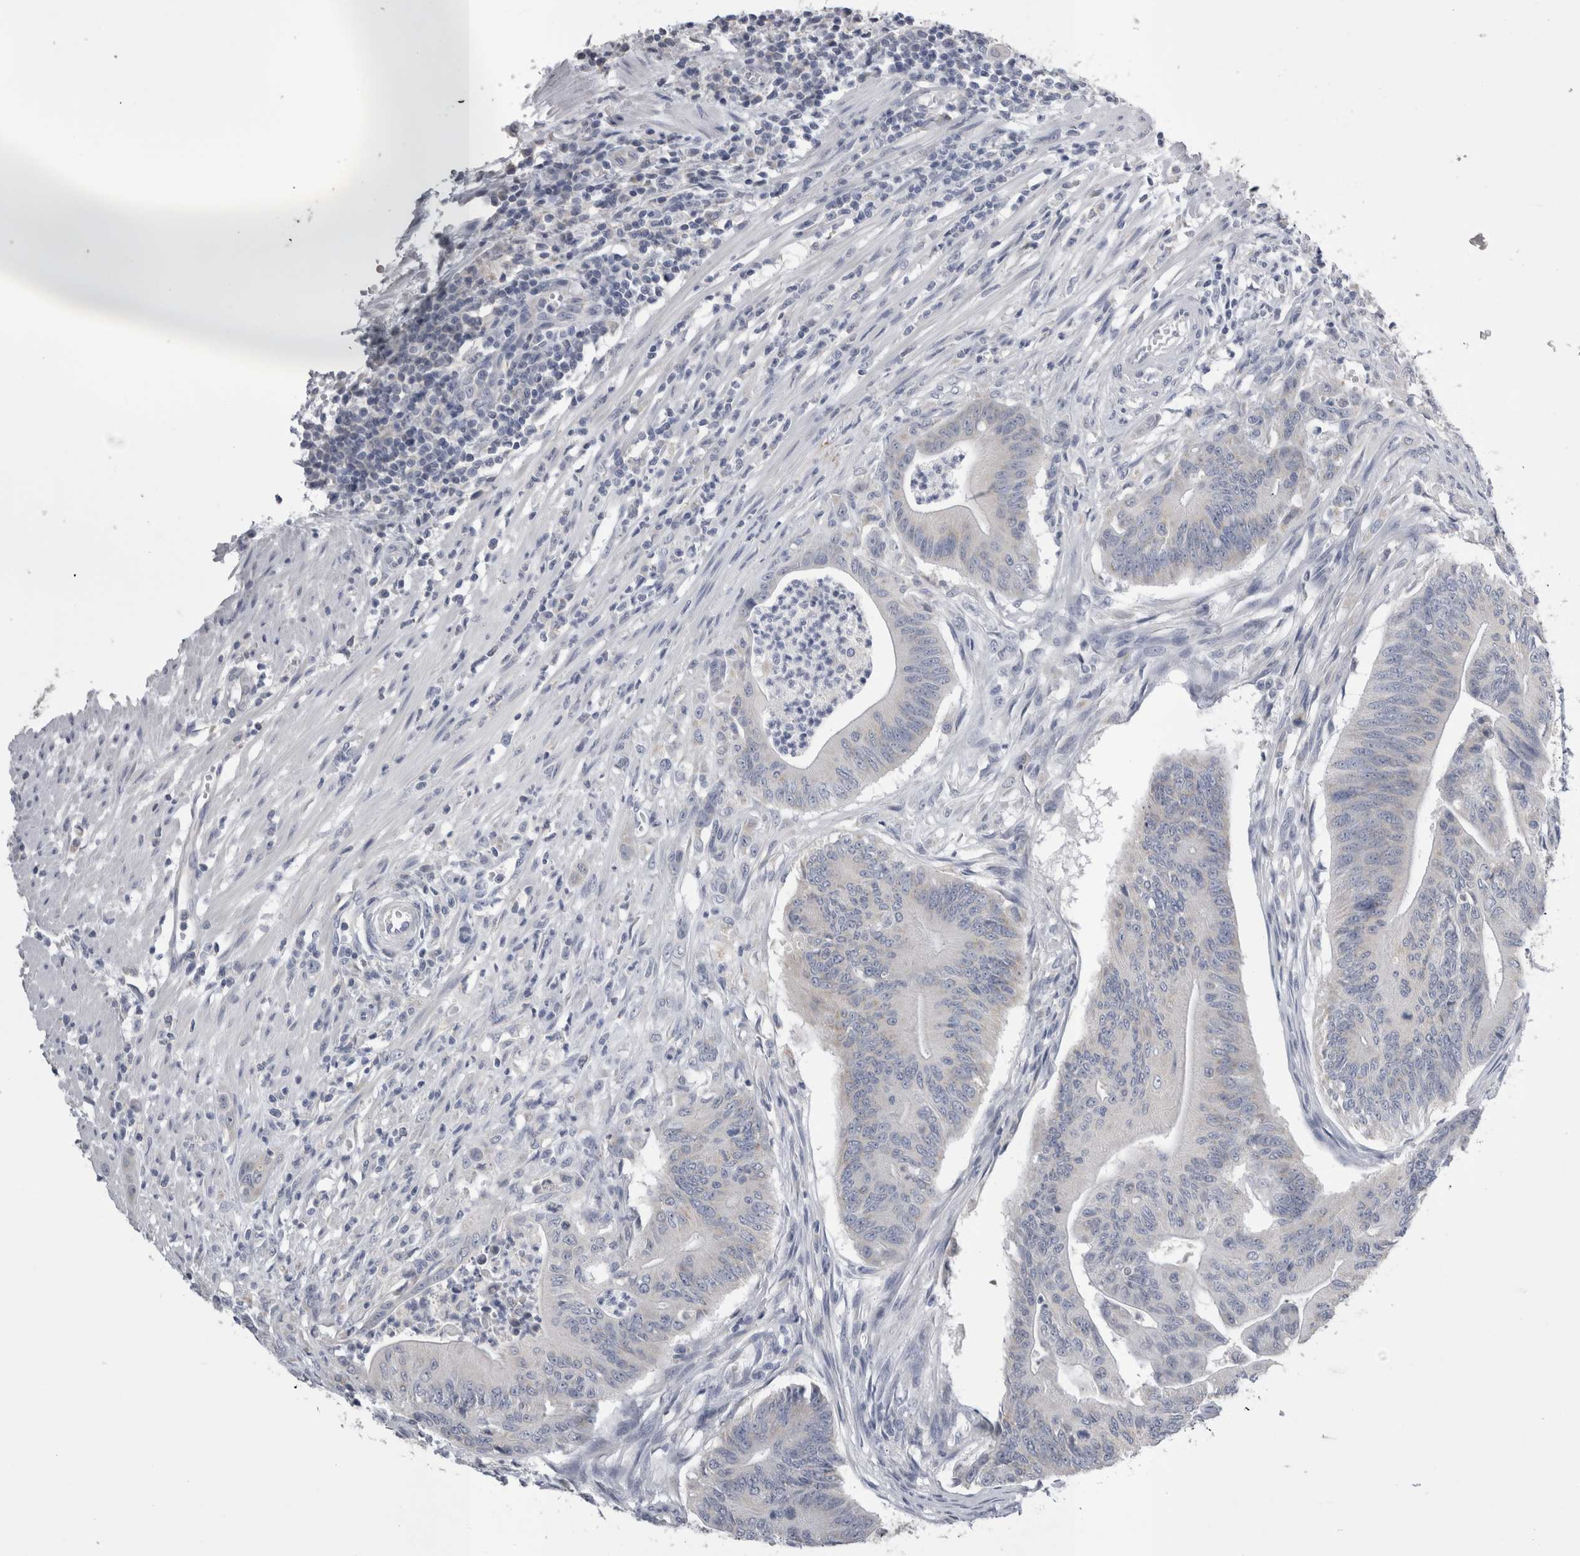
{"staining": {"intensity": "negative", "quantity": "none", "location": "none"}, "tissue": "colorectal cancer", "cell_type": "Tumor cells", "image_type": "cancer", "snomed": [{"axis": "morphology", "description": "Adenoma, NOS"}, {"axis": "morphology", "description": "Adenocarcinoma, NOS"}, {"axis": "topography", "description": "Colon"}], "caption": "Image shows no protein expression in tumor cells of colorectal adenocarcinoma tissue.", "gene": "DHRS4", "patient": {"sex": "male", "age": 79}}